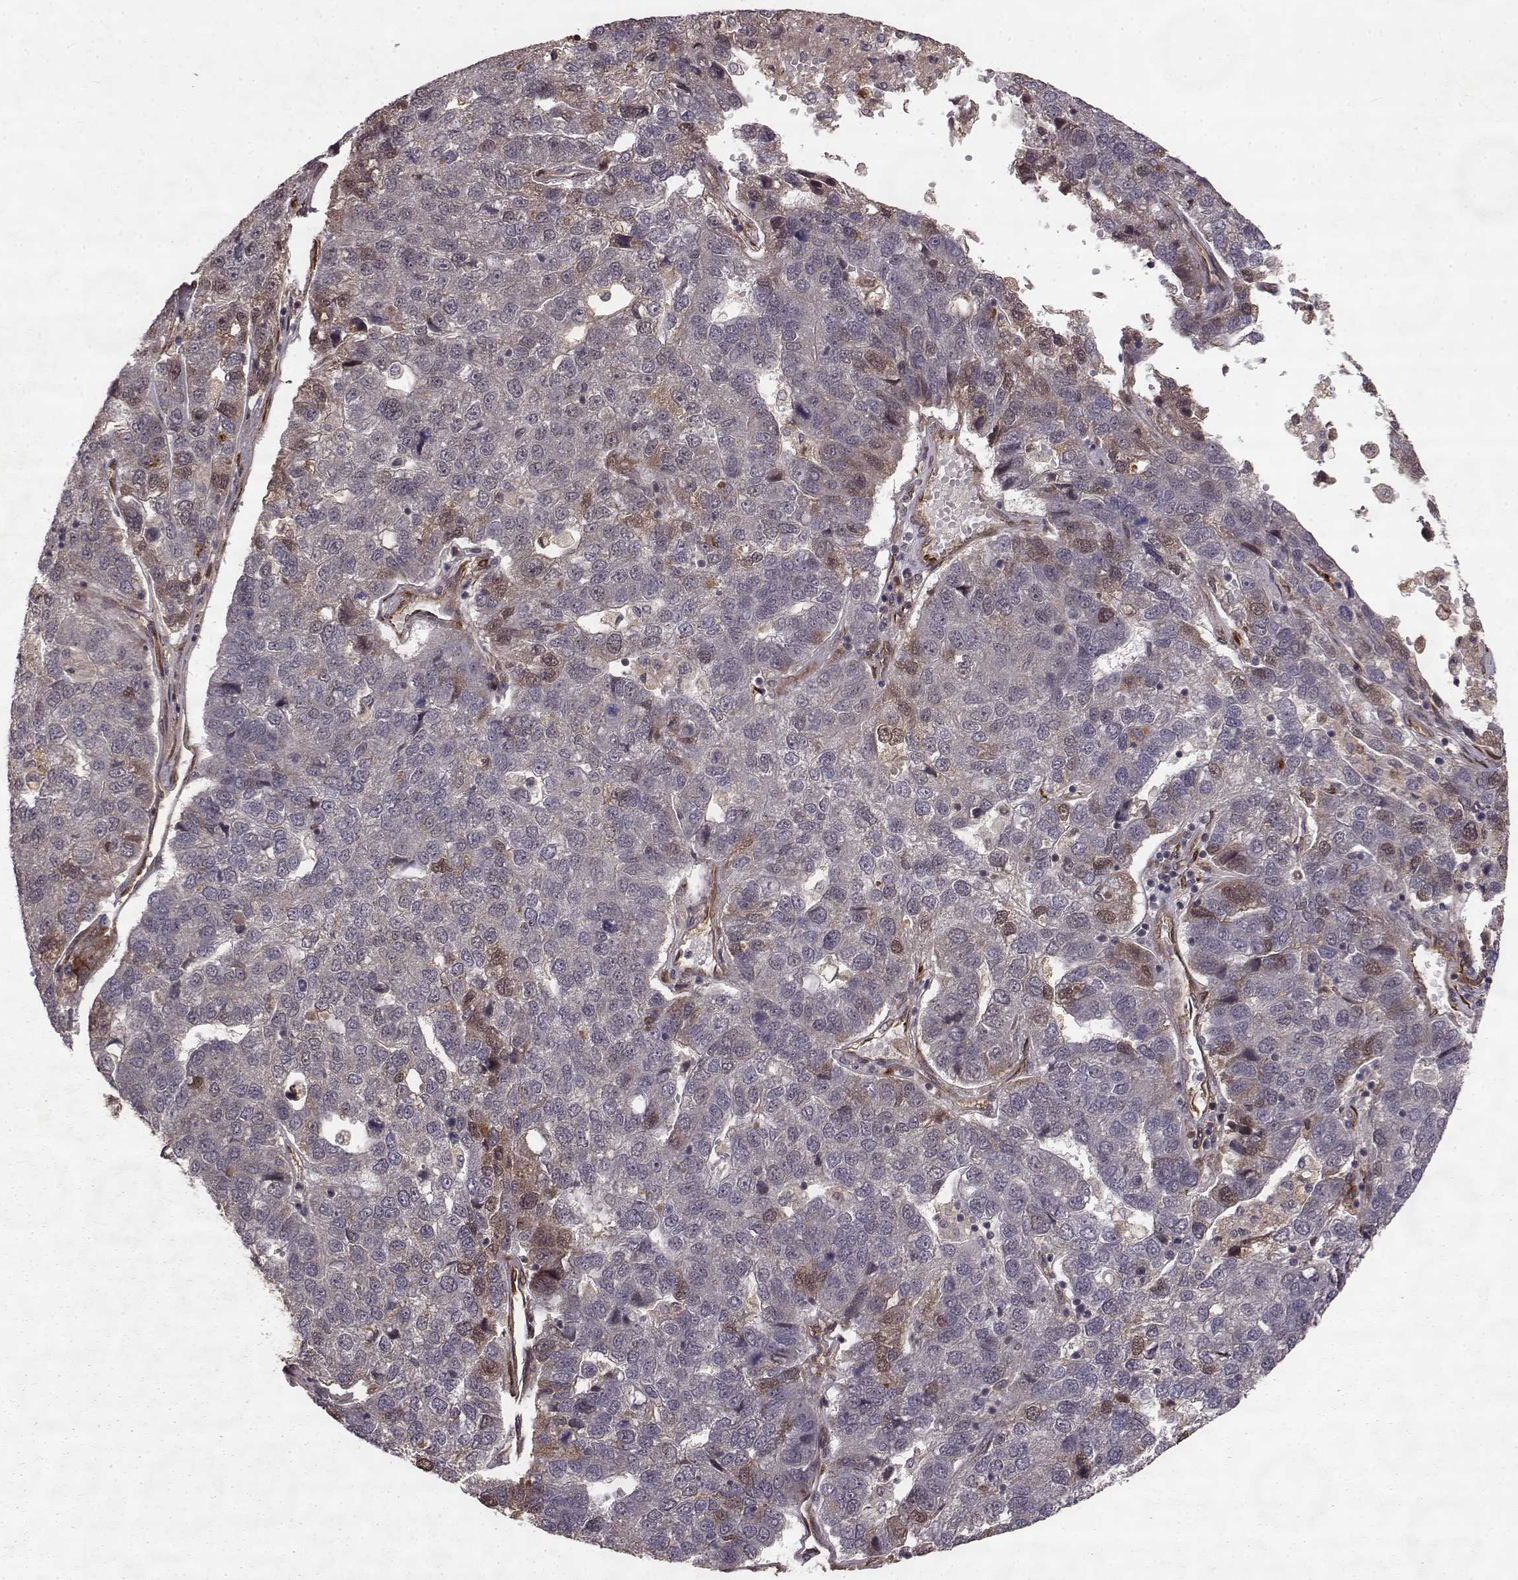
{"staining": {"intensity": "moderate", "quantity": "<25%", "location": "cytoplasmic/membranous"}, "tissue": "pancreatic cancer", "cell_type": "Tumor cells", "image_type": "cancer", "snomed": [{"axis": "morphology", "description": "Adenocarcinoma, NOS"}, {"axis": "topography", "description": "Pancreas"}], "caption": "Pancreatic adenocarcinoma stained for a protein (brown) displays moderate cytoplasmic/membranous positive positivity in about <25% of tumor cells.", "gene": "FSTL1", "patient": {"sex": "female", "age": 61}}